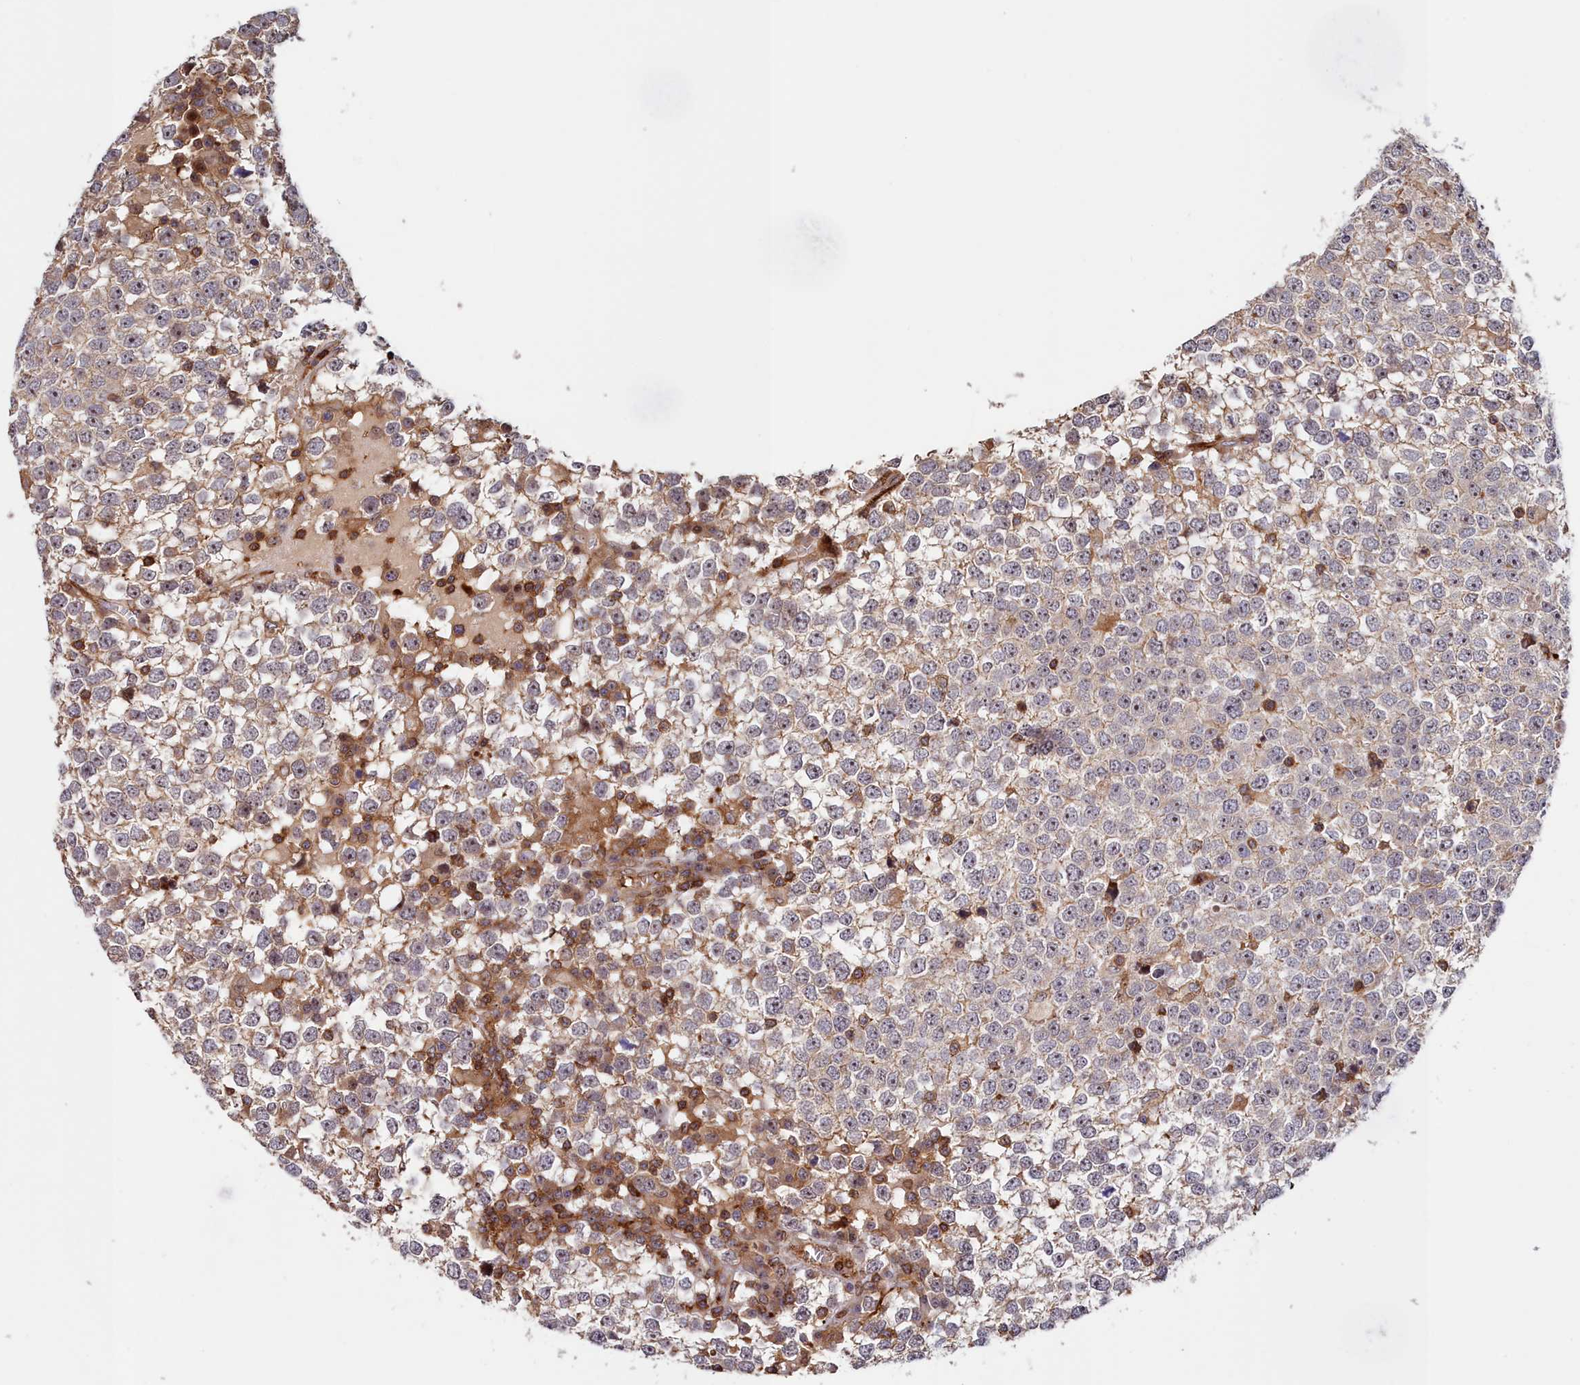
{"staining": {"intensity": "weak", "quantity": "<25%", "location": "cytoplasmic/membranous"}, "tissue": "testis cancer", "cell_type": "Tumor cells", "image_type": "cancer", "snomed": [{"axis": "morphology", "description": "Seminoma, NOS"}, {"axis": "topography", "description": "Testis"}], "caption": "Tumor cells show no significant protein staining in seminoma (testis).", "gene": "NEURL4", "patient": {"sex": "male", "age": 65}}